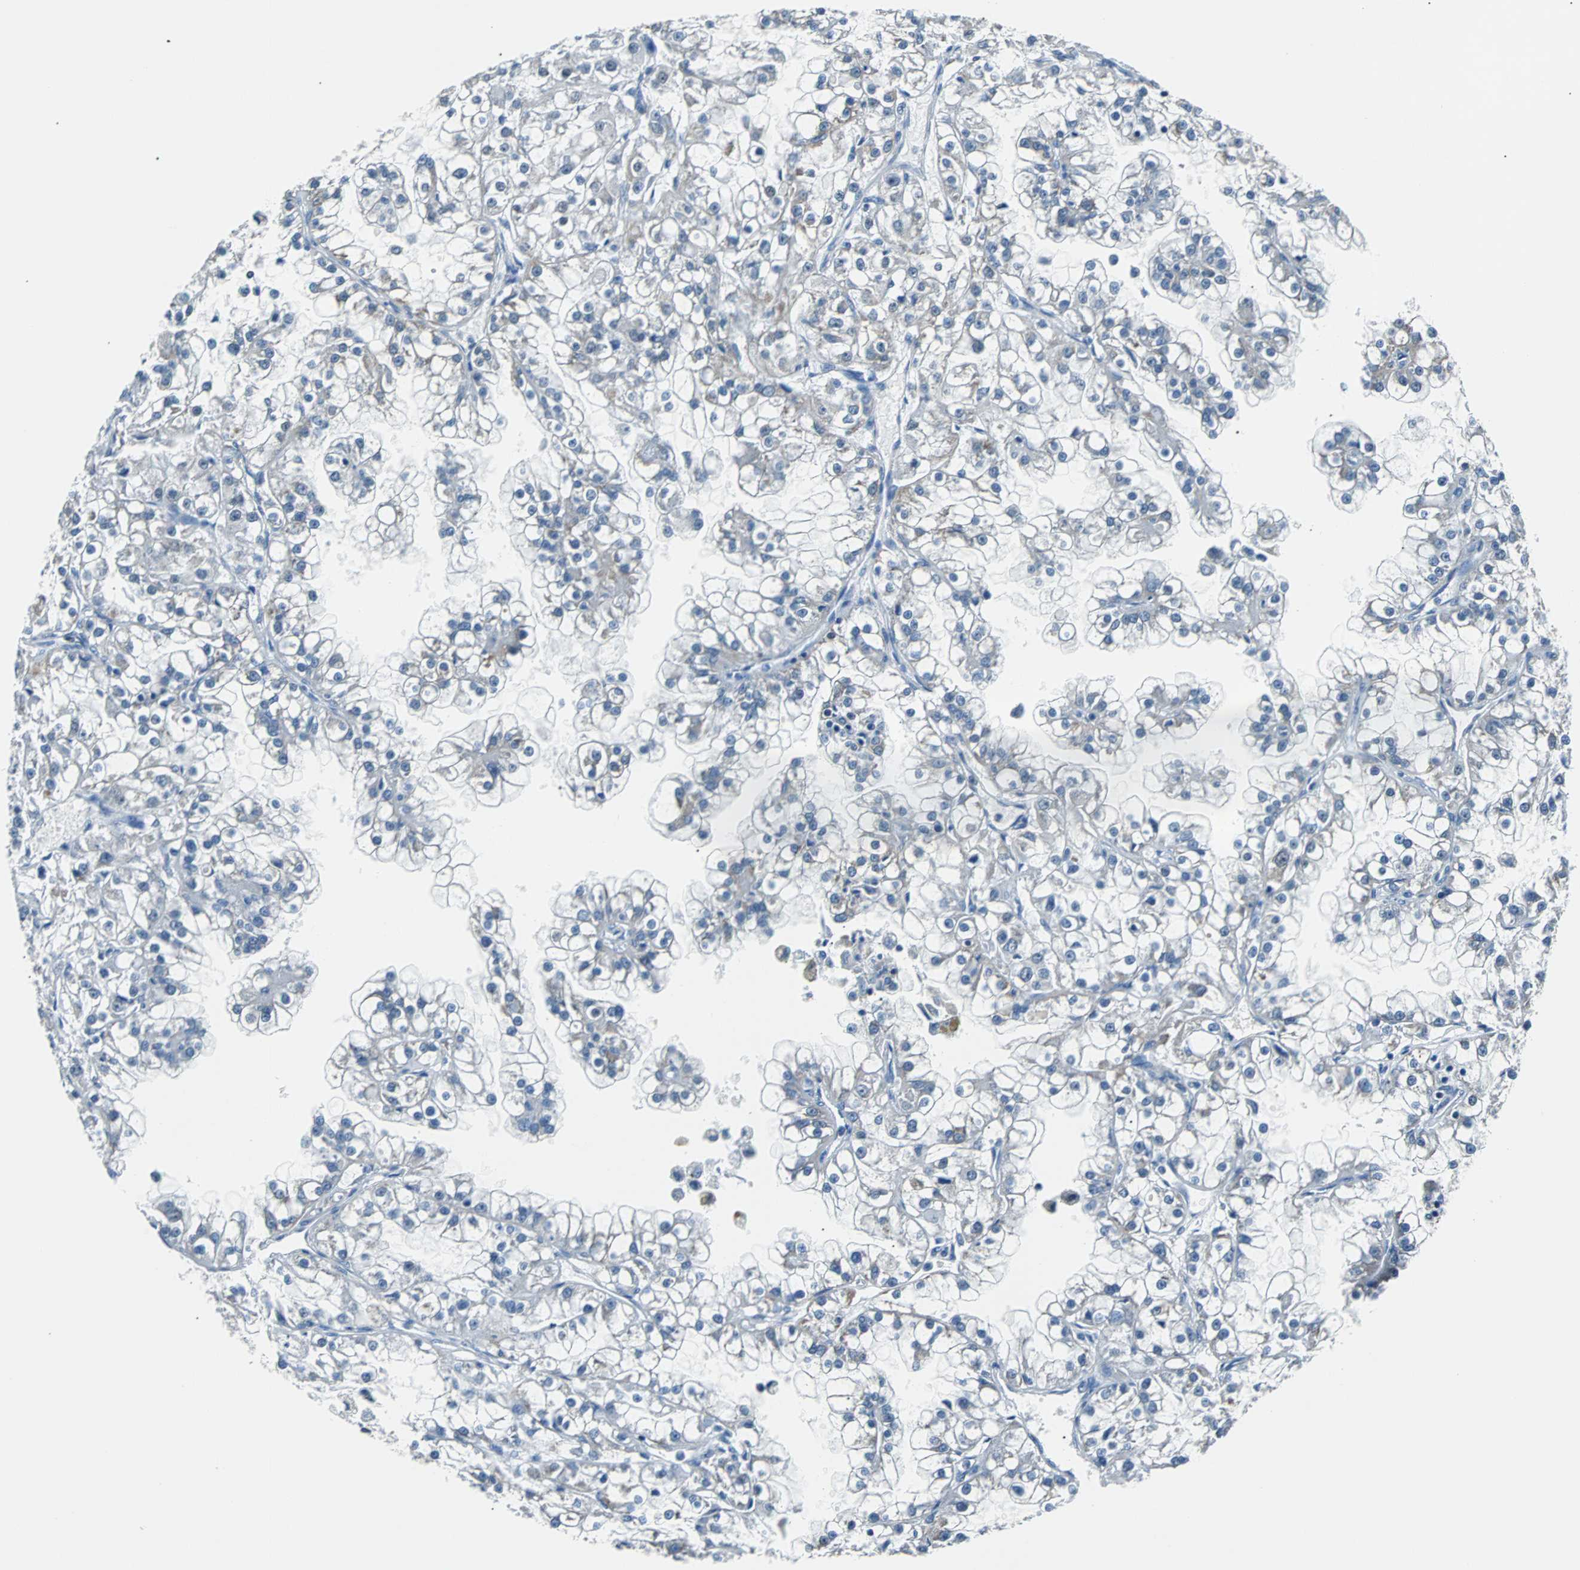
{"staining": {"intensity": "negative", "quantity": "none", "location": "none"}, "tissue": "renal cancer", "cell_type": "Tumor cells", "image_type": "cancer", "snomed": [{"axis": "morphology", "description": "Adenocarcinoma, NOS"}, {"axis": "topography", "description": "Kidney"}], "caption": "The image exhibits no staining of tumor cells in renal adenocarcinoma. Nuclei are stained in blue.", "gene": "USP28", "patient": {"sex": "female", "age": 52}}